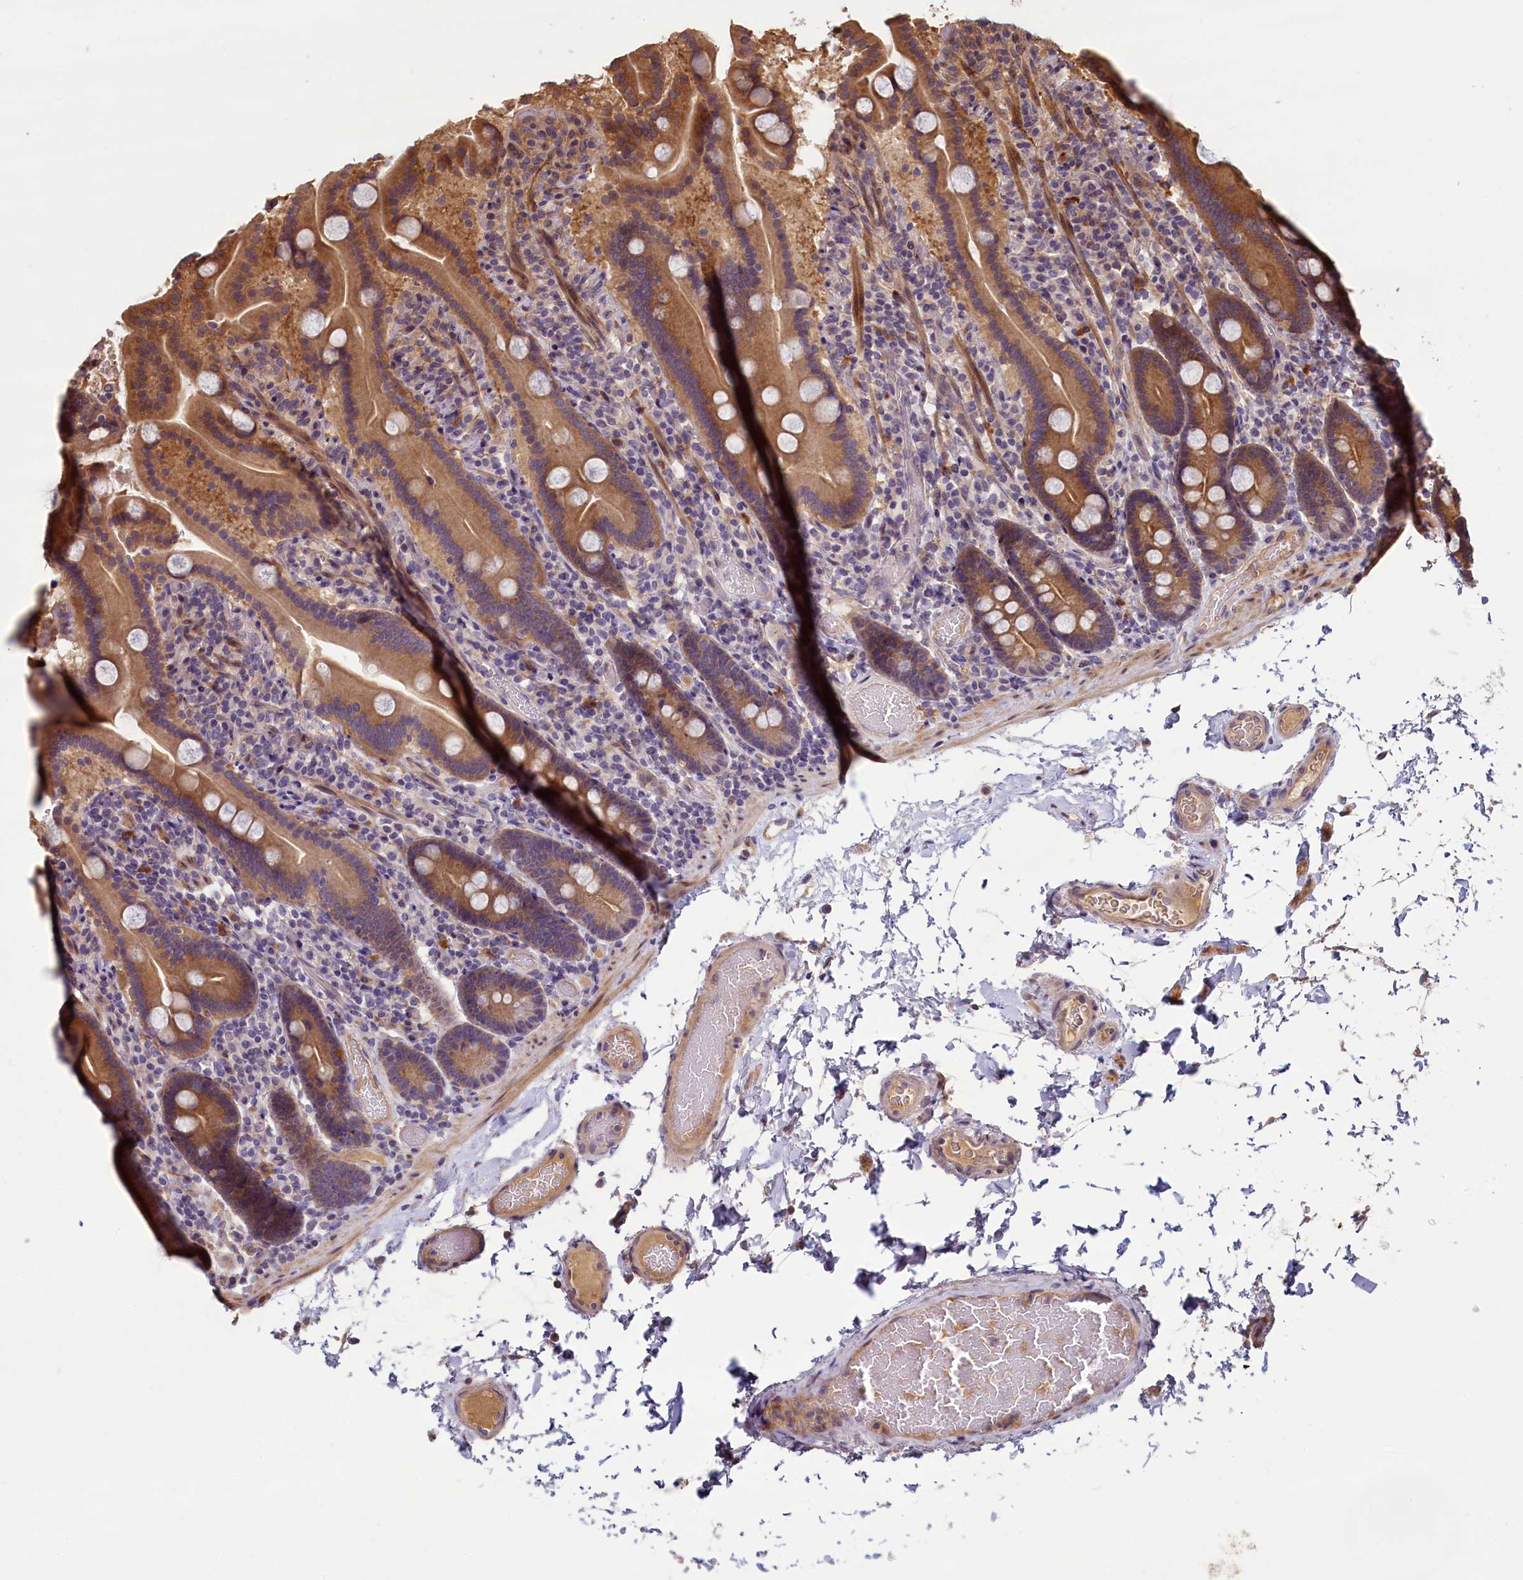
{"staining": {"intensity": "moderate", "quantity": ">75%", "location": "cytoplasmic/membranous"}, "tissue": "duodenum", "cell_type": "Glandular cells", "image_type": "normal", "snomed": [{"axis": "morphology", "description": "Normal tissue, NOS"}, {"axis": "topography", "description": "Duodenum"}], "caption": "This histopathology image displays immunohistochemistry (IHC) staining of unremarkable human duodenum, with medium moderate cytoplasmic/membranous expression in about >75% of glandular cells.", "gene": "NUDT6", "patient": {"sex": "male", "age": 55}}